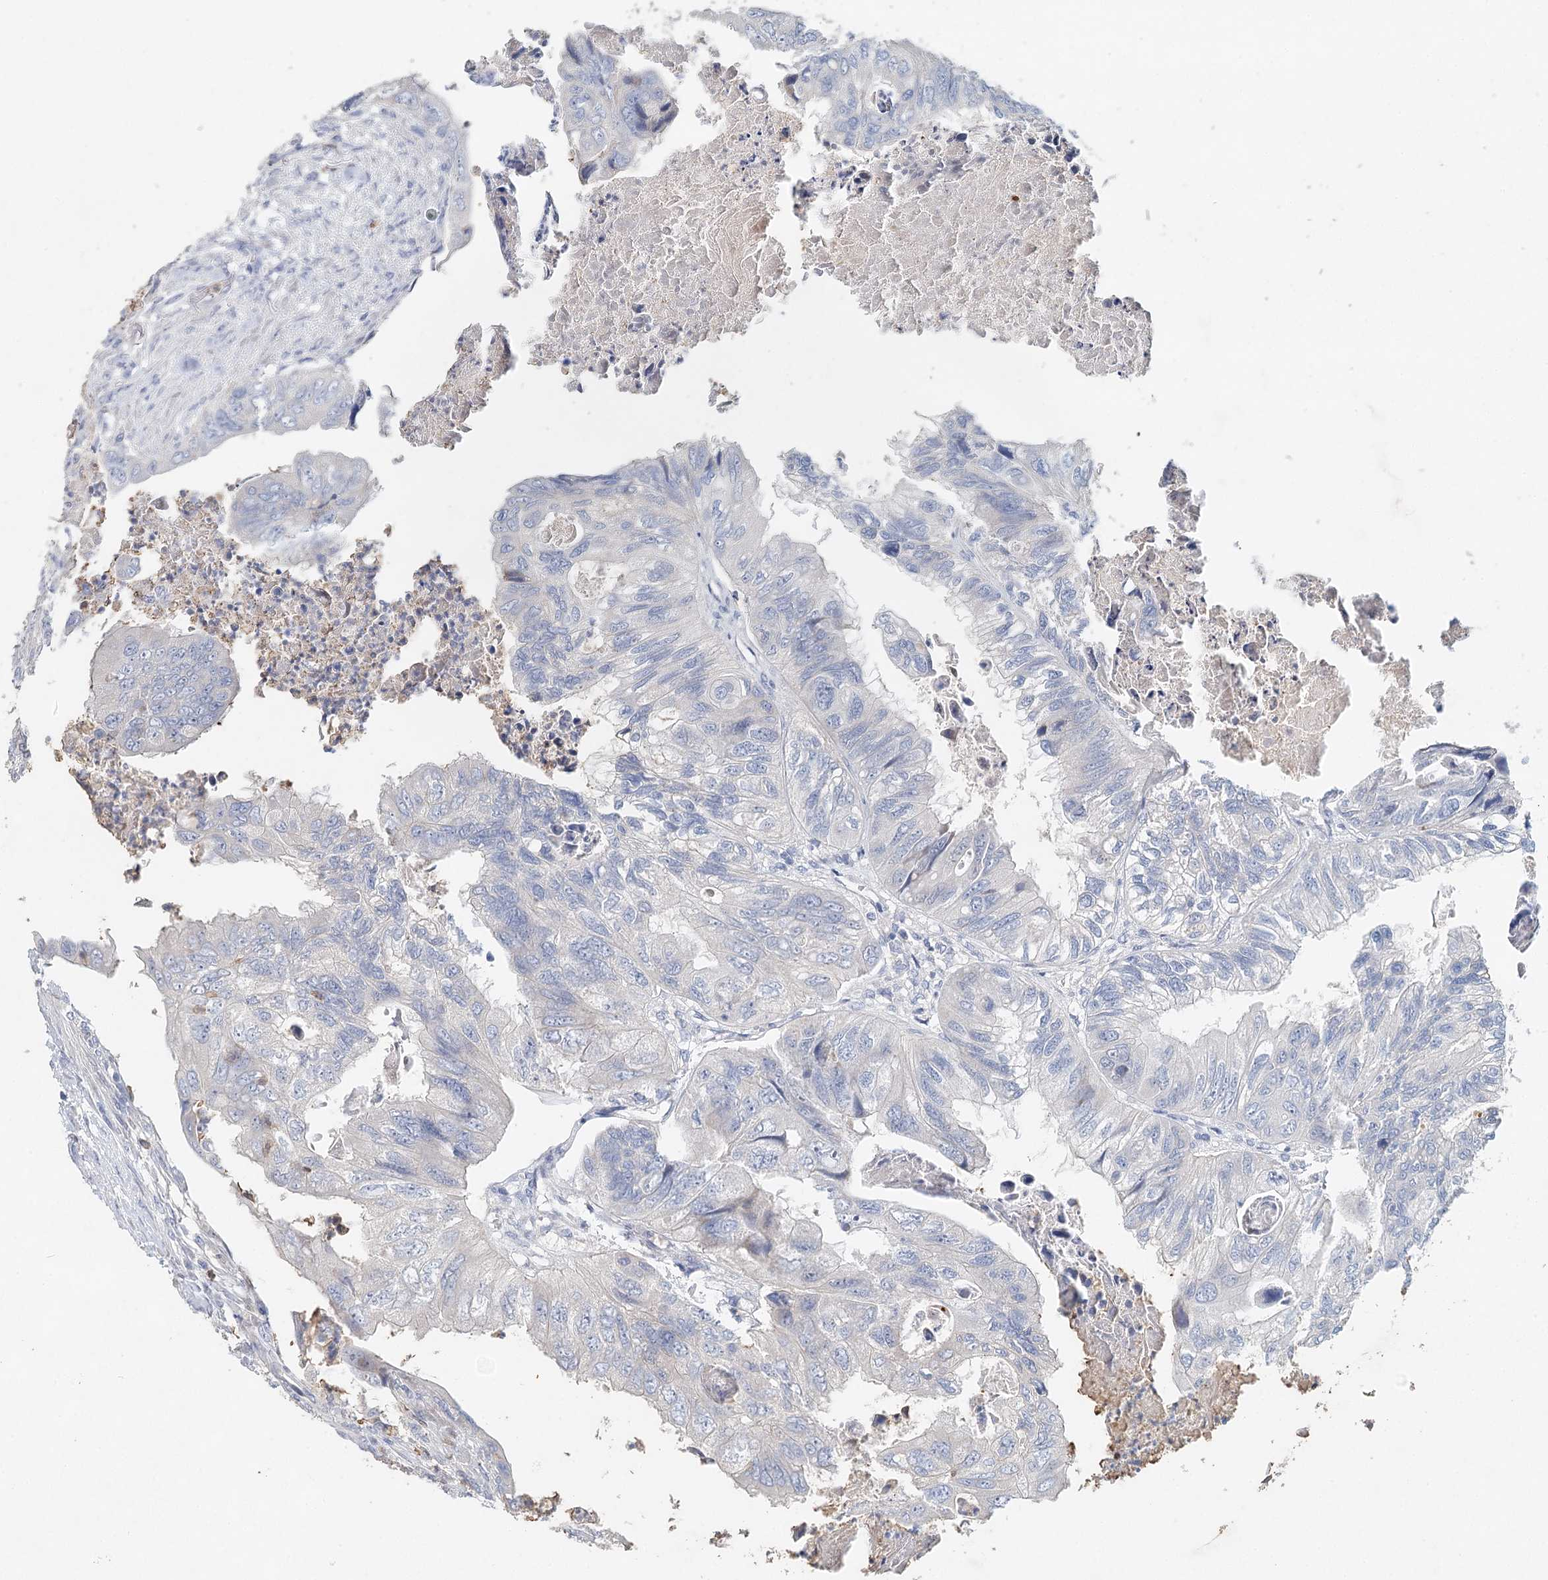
{"staining": {"intensity": "negative", "quantity": "none", "location": "none"}, "tissue": "colorectal cancer", "cell_type": "Tumor cells", "image_type": "cancer", "snomed": [{"axis": "morphology", "description": "Adenocarcinoma, NOS"}, {"axis": "topography", "description": "Rectum"}], "caption": "An immunohistochemistry histopathology image of colorectal cancer is shown. There is no staining in tumor cells of colorectal cancer.", "gene": "MYL6B", "patient": {"sex": "male", "age": 63}}